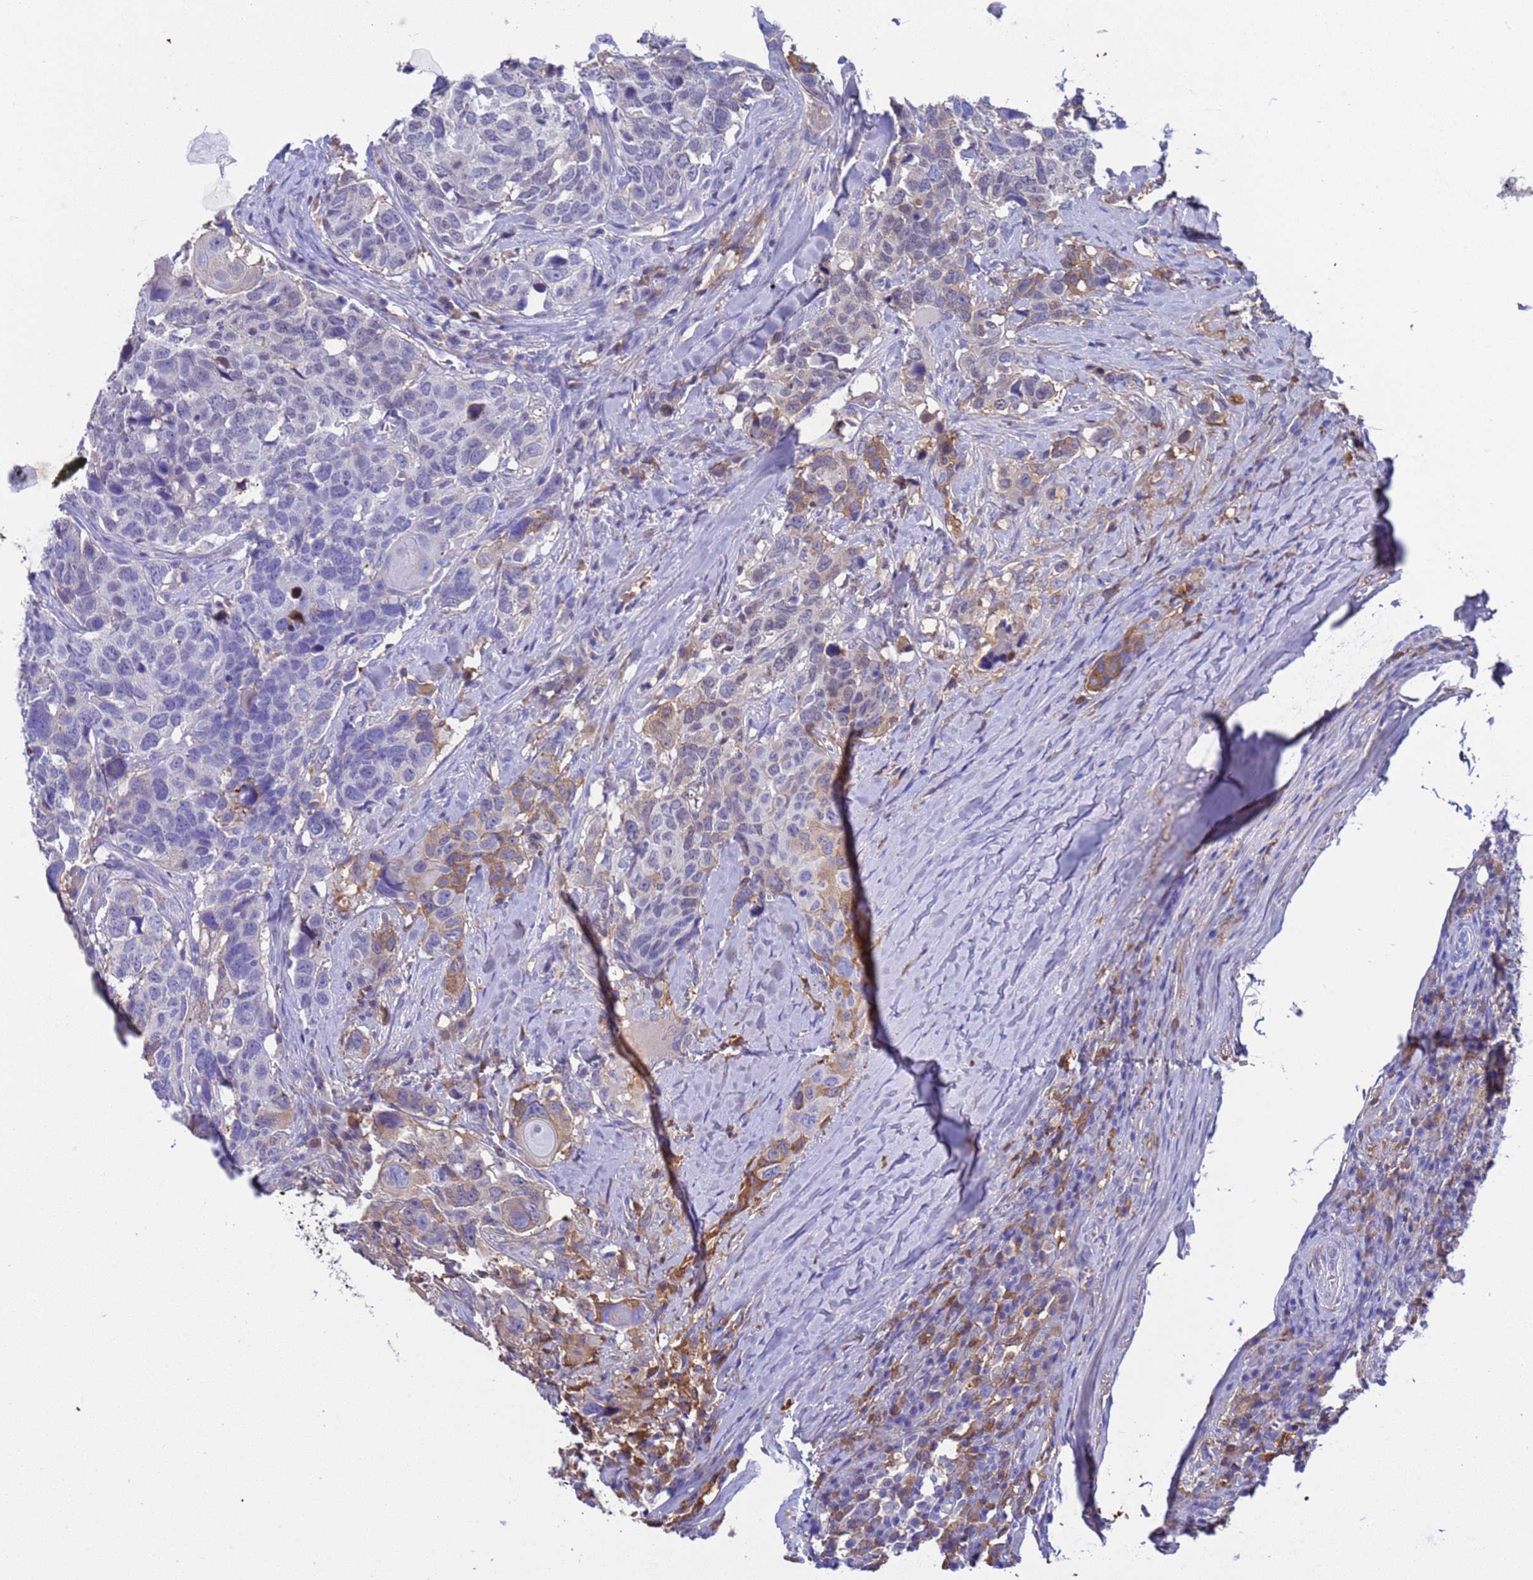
{"staining": {"intensity": "moderate", "quantity": "<25%", "location": "cytoplasmic/membranous"}, "tissue": "head and neck cancer", "cell_type": "Tumor cells", "image_type": "cancer", "snomed": [{"axis": "morphology", "description": "Normal tissue, NOS"}, {"axis": "morphology", "description": "Squamous cell carcinoma, NOS"}, {"axis": "topography", "description": "Skeletal muscle"}, {"axis": "topography", "description": "Vascular tissue"}, {"axis": "topography", "description": "Peripheral nerve tissue"}, {"axis": "topography", "description": "Head-Neck"}], "caption": "Moderate cytoplasmic/membranous protein staining is appreciated in approximately <25% of tumor cells in squamous cell carcinoma (head and neck).", "gene": "H1-7", "patient": {"sex": "male", "age": 66}}